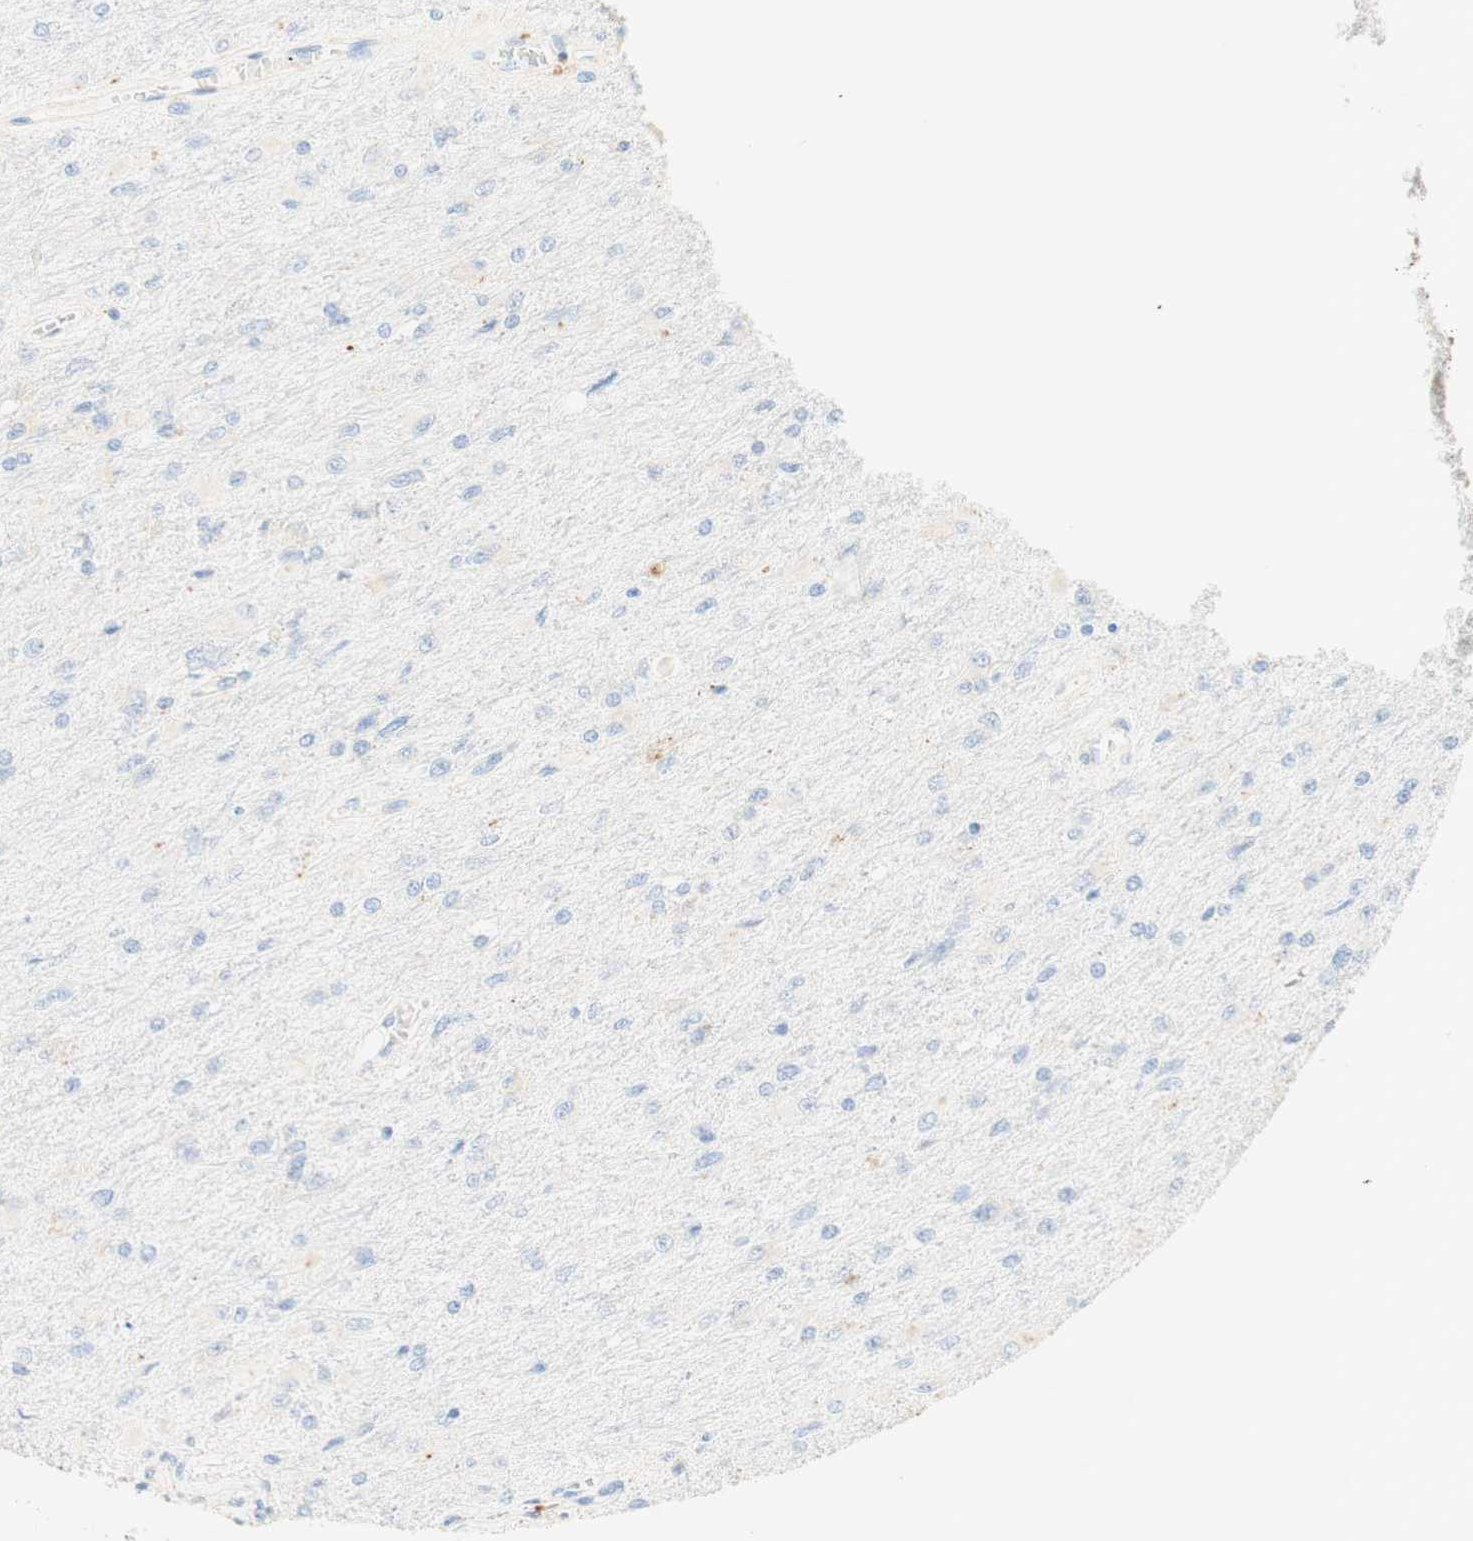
{"staining": {"intensity": "negative", "quantity": "none", "location": "none"}, "tissue": "glioma", "cell_type": "Tumor cells", "image_type": "cancer", "snomed": [{"axis": "morphology", "description": "Glioma, malignant, High grade"}, {"axis": "topography", "description": "Cerebral cortex"}], "caption": "Tumor cells show no significant staining in glioma.", "gene": "CD63", "patient": {"sex": "female", "age": 36}}